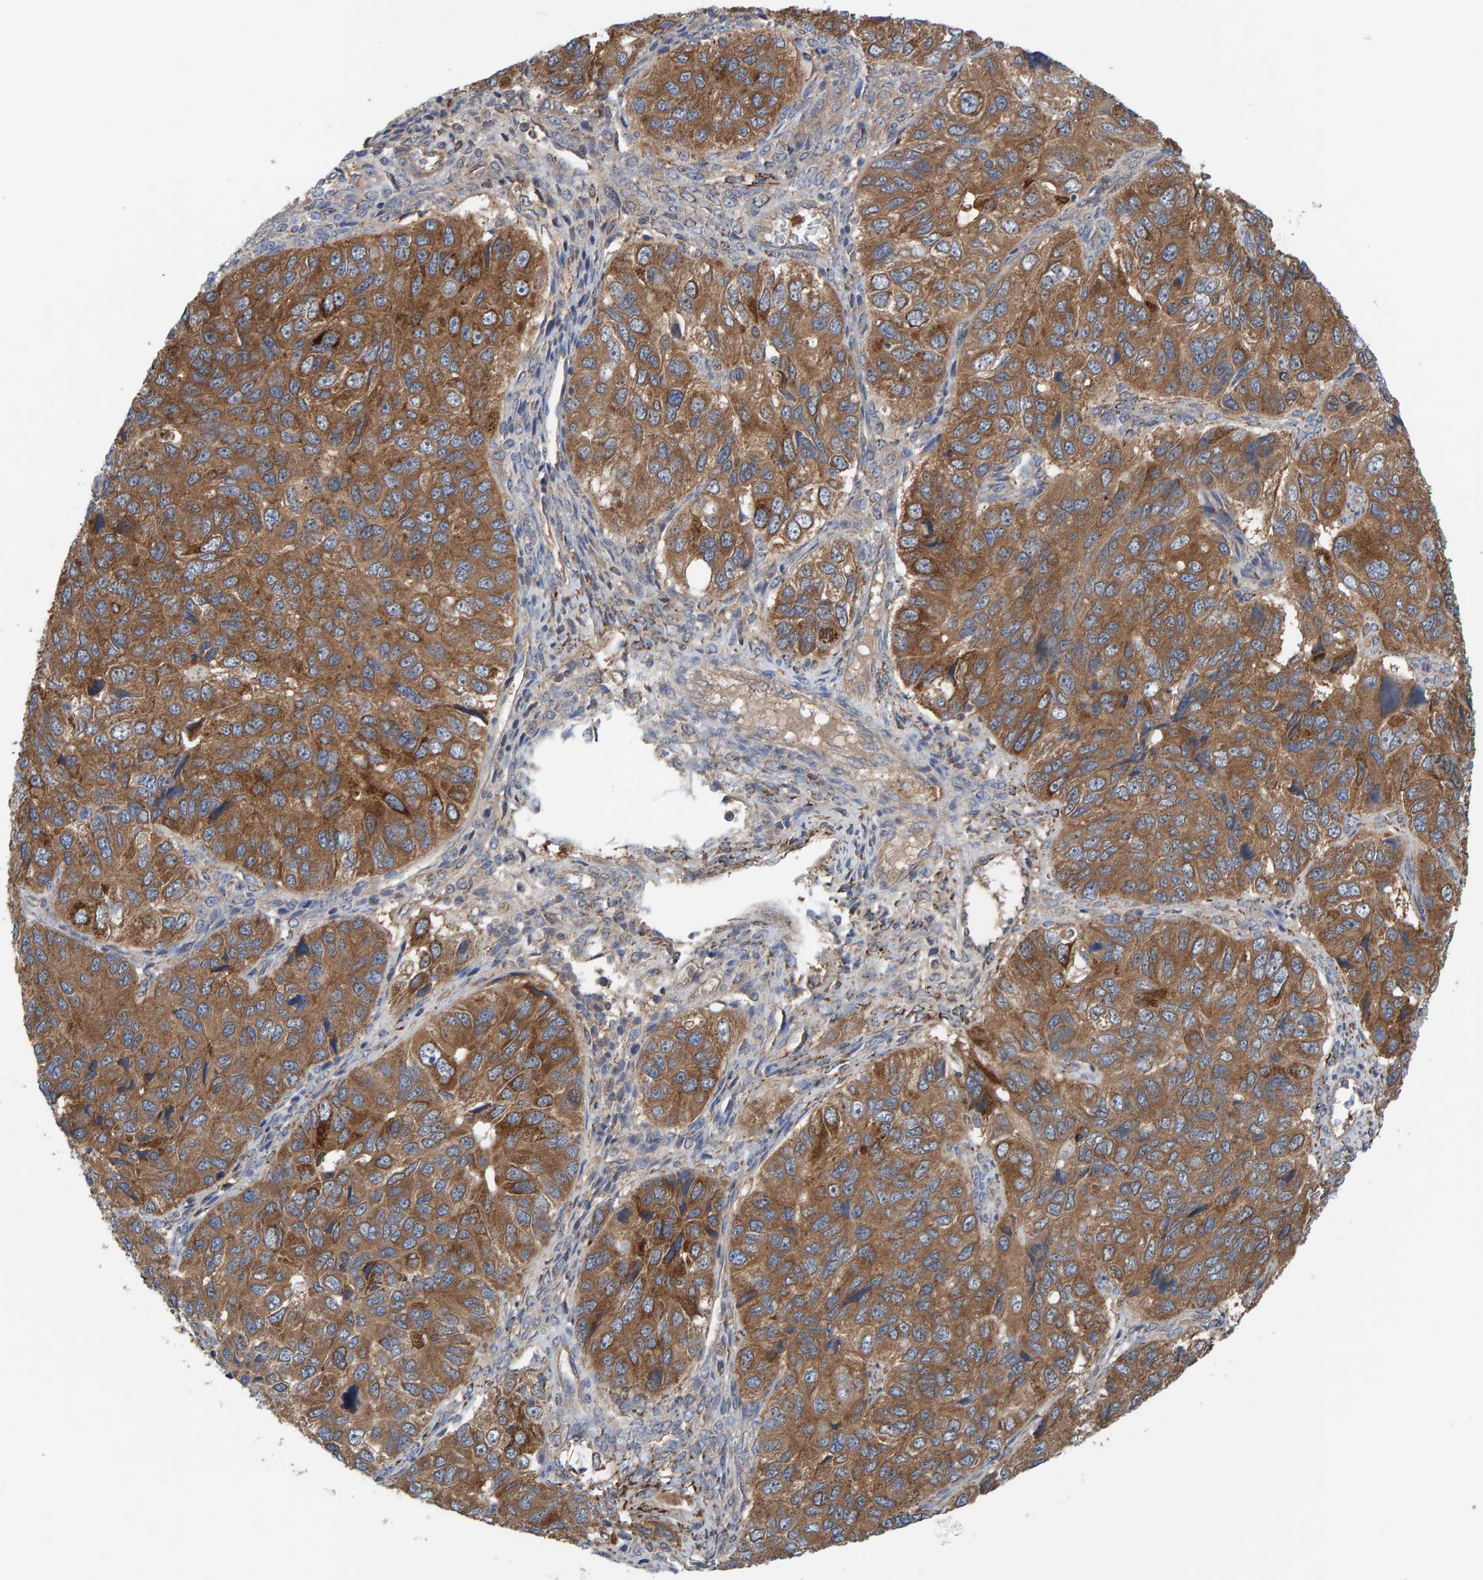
{"staining": {"intensity": "moderate", "quantity": ">75%", "location": "cytoplasmic/membranous"}, "tissue": "ovarian cancer", "cell_type": "Tumor cells", "image_type": "cancer", "snomed": [{"axis": "morphology", "description": "Carcinoma, endometroid"}, {"axis": "topography", "description": "Ovary"}], "caption": "Ovarian cancer stained with IHC shows moderate cytoplasmic/membranous expression in about >75% of tumor cells.", "gene": "LRSAM1", "patient": {"sex": "female", "age": 51}}